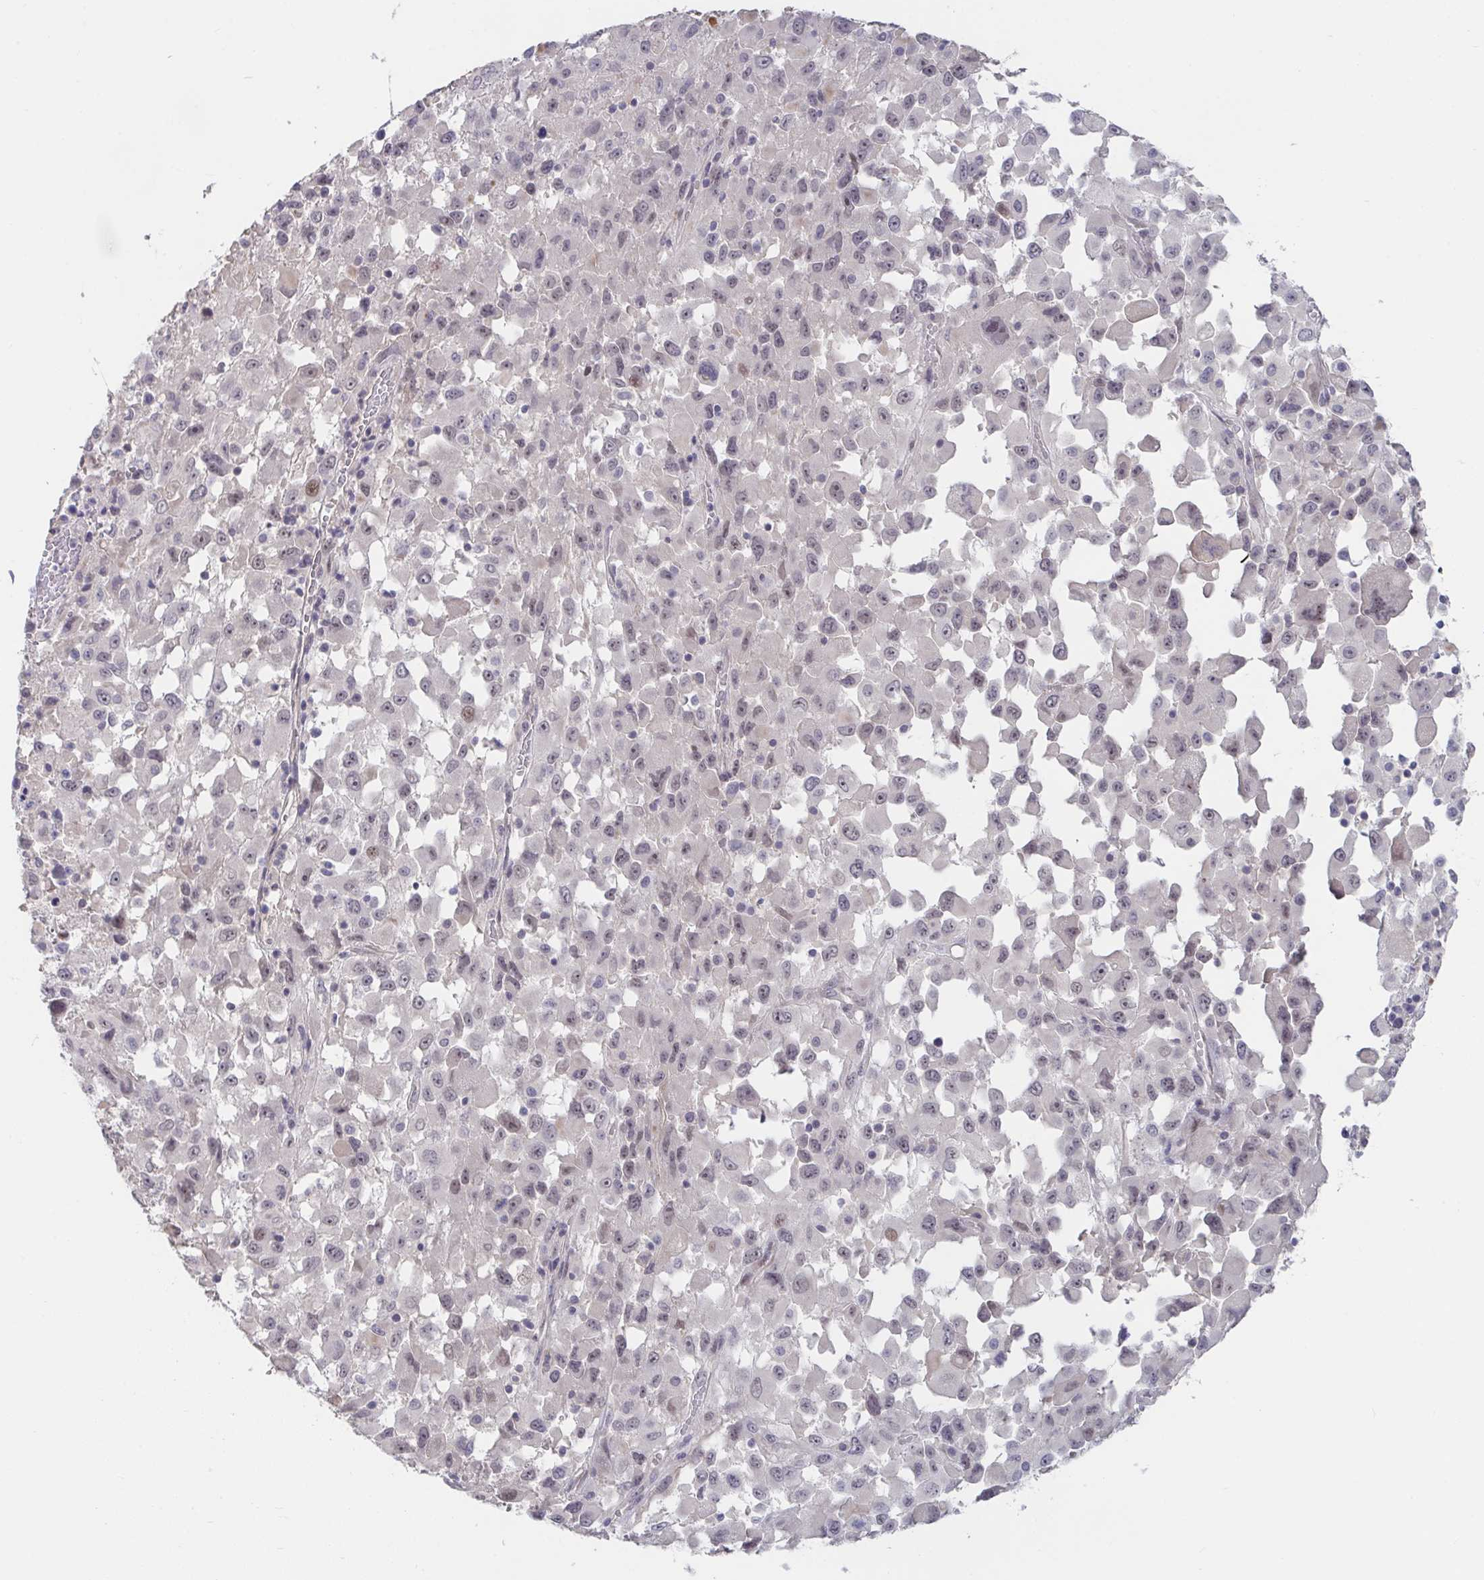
{"staining": {"intensity": "weak", "quantity": "<25%", "location": "nuclear"}, "tissue": "melanoma", "cell_type": "Tumor cells", "image_type": "cancer", "snomed": [{"axis": "morphology", "description": "Malignant melanoma, Metastatic site"}, {"axis": "topography", "description": "Soft tissue"}], "caption": "Tumor cells show no significant expression in melanoma.", "gene": "FAM156B", "patient": {"sex": "male", "age": 50}}